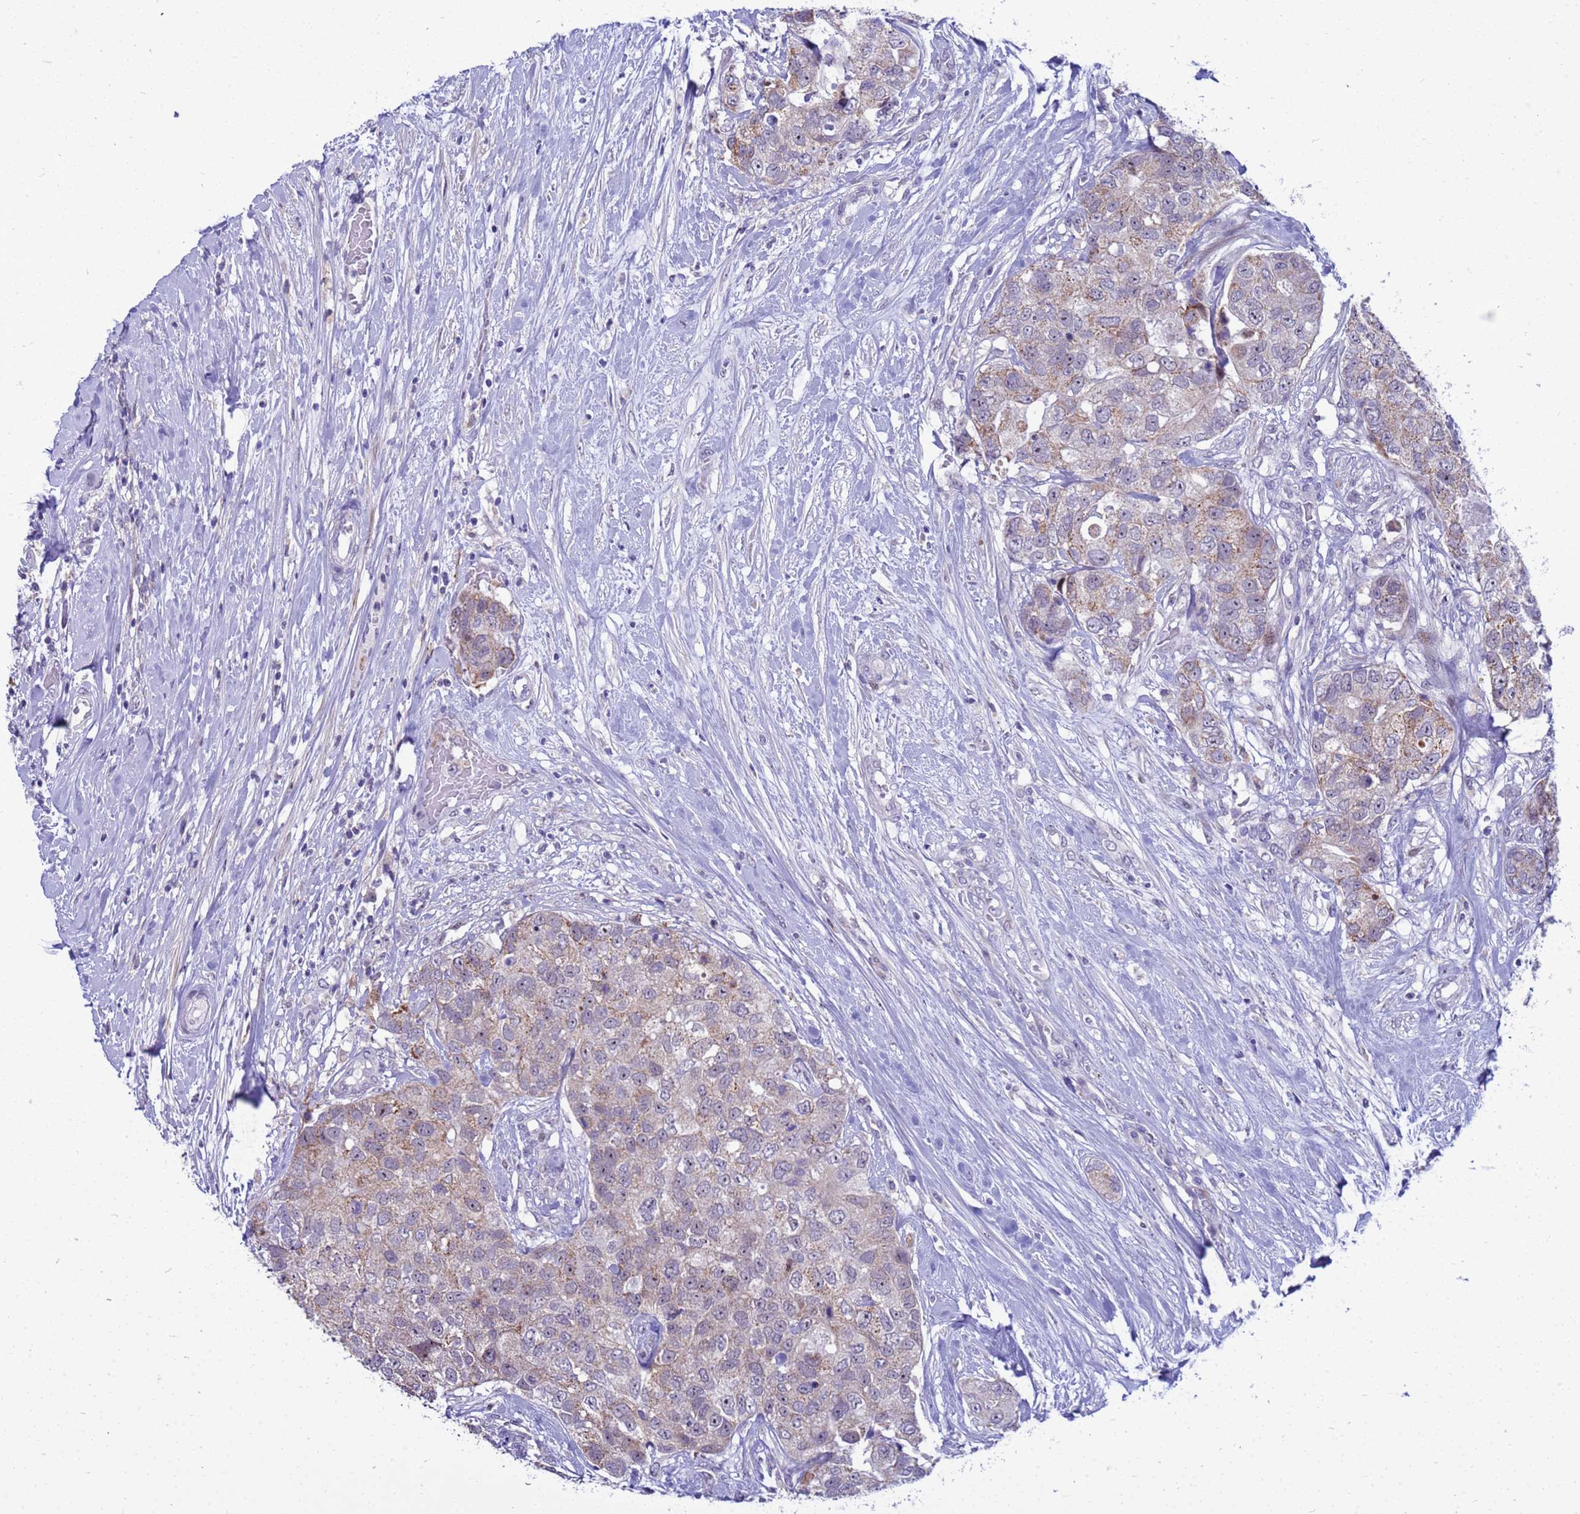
{"staining": {"intensity": "moderate", "quantity": "<25%", "location": "cytoplasmic/membranous,nuclear"}, "tissue": "breast cancer", "cell_type": "Tumor cells", "image_type": "cancer", "snomed": [{"axis": "morphology", "description": "Duct carcinoma"}, {"axis": "topography", "description": "Breast"}], "caption": "Immunohistochemistry image of neoplastic tissue: human breast cancer stained using immunohistochemistry (IHC) shows low levels of moderate protein expression localized specifically in the cytoplasmic/membranous and nuclear of tumor cells, appearing as a cytoplasmic/membranous and nuclear brown color.", "gene": "LRATD1", "patient": {"sex": "female", "age": 62}}